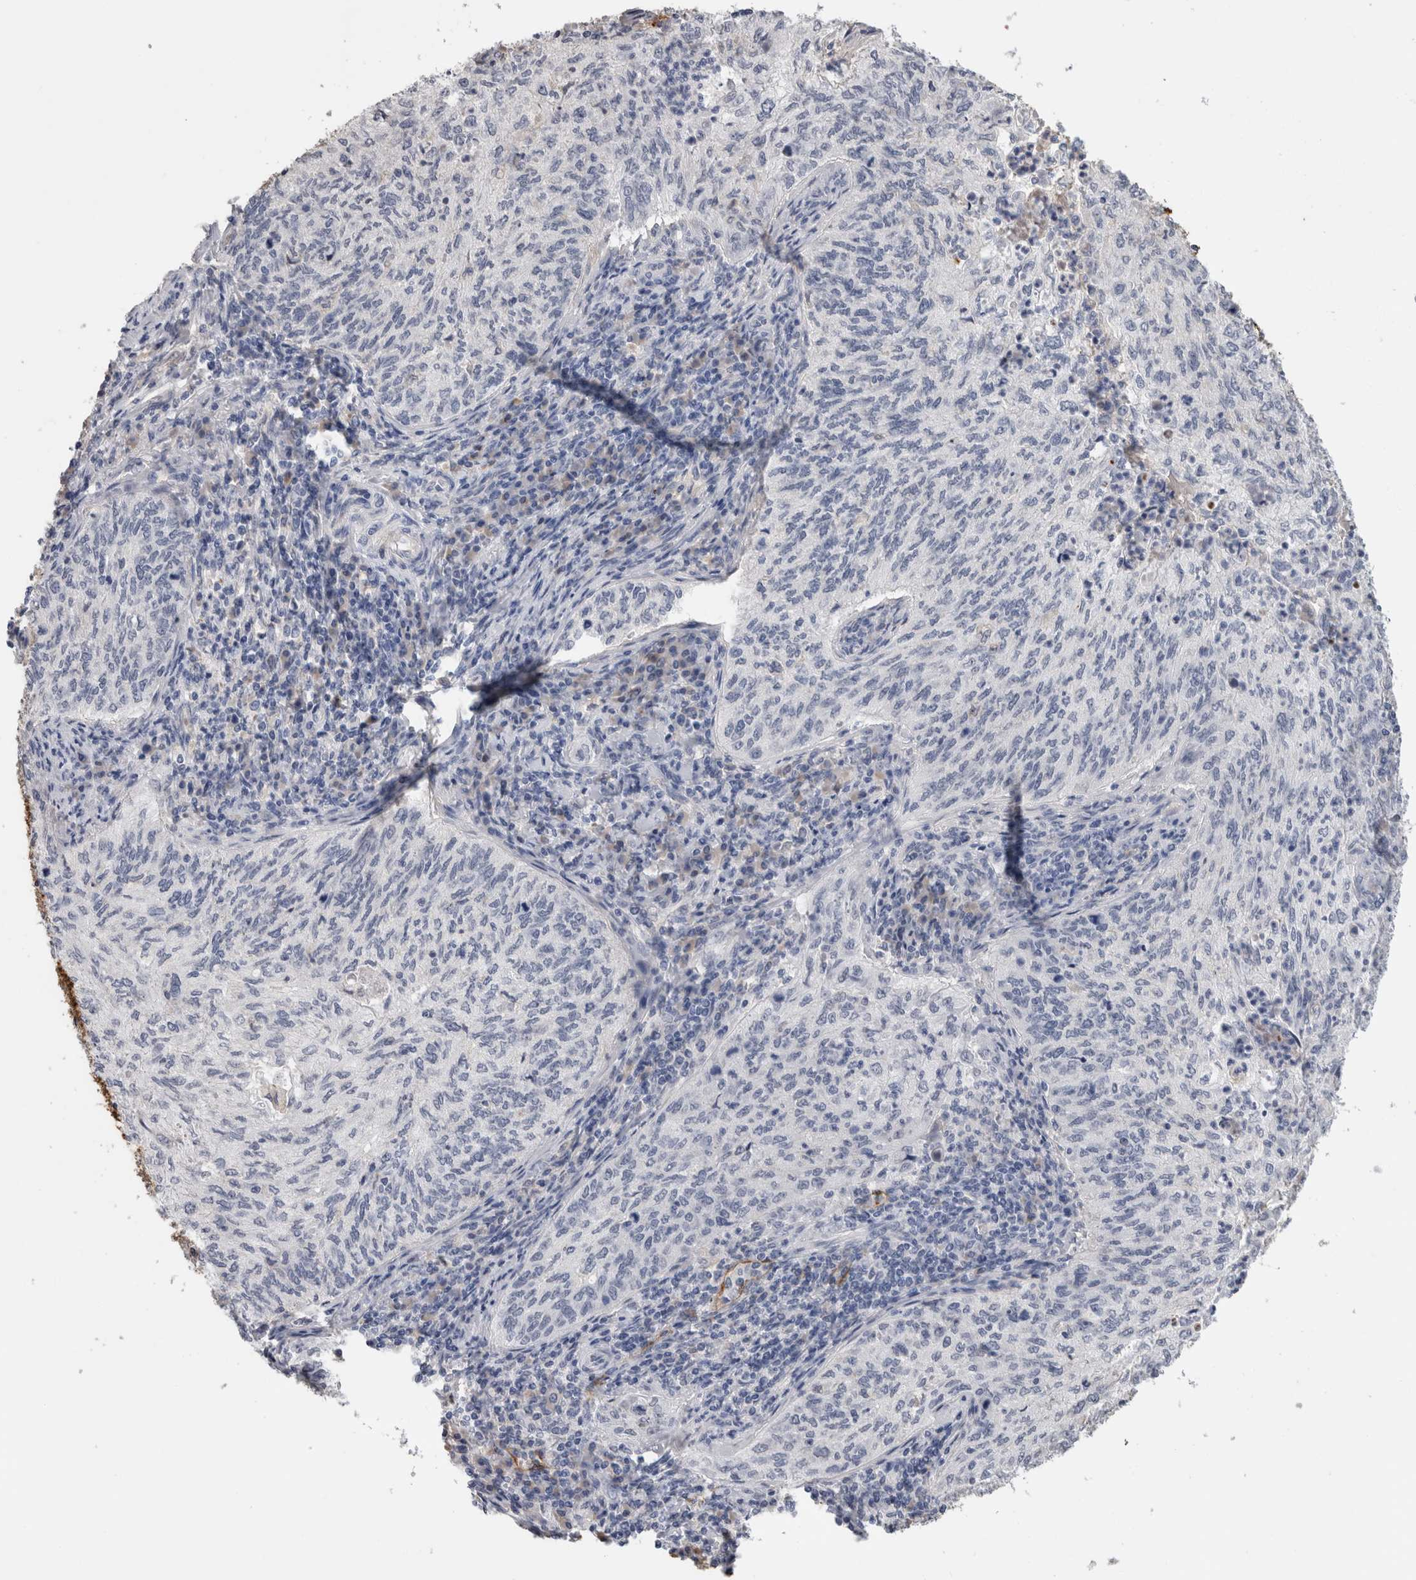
{"staining": {"intensity": "negative", "quantity": "none", "location": "none"}, "tissue": "cervical cancer", "cell_type": "Tumor cells", "image_type": "cancer", "snomed": [{"axis": "morphology", "description": "Squamous cell carcinoma, NOS"}, {"axis": "topography", "description": "Cervix"}], "caption": "High power microscopy micrograph of an immunohistochemistry histopathology image of squamous cell carcinoma (cervical), revealing no significant staining in tumor cells.", "gene": "FABP4", "patient": {"sex": "female", "age": 30}}